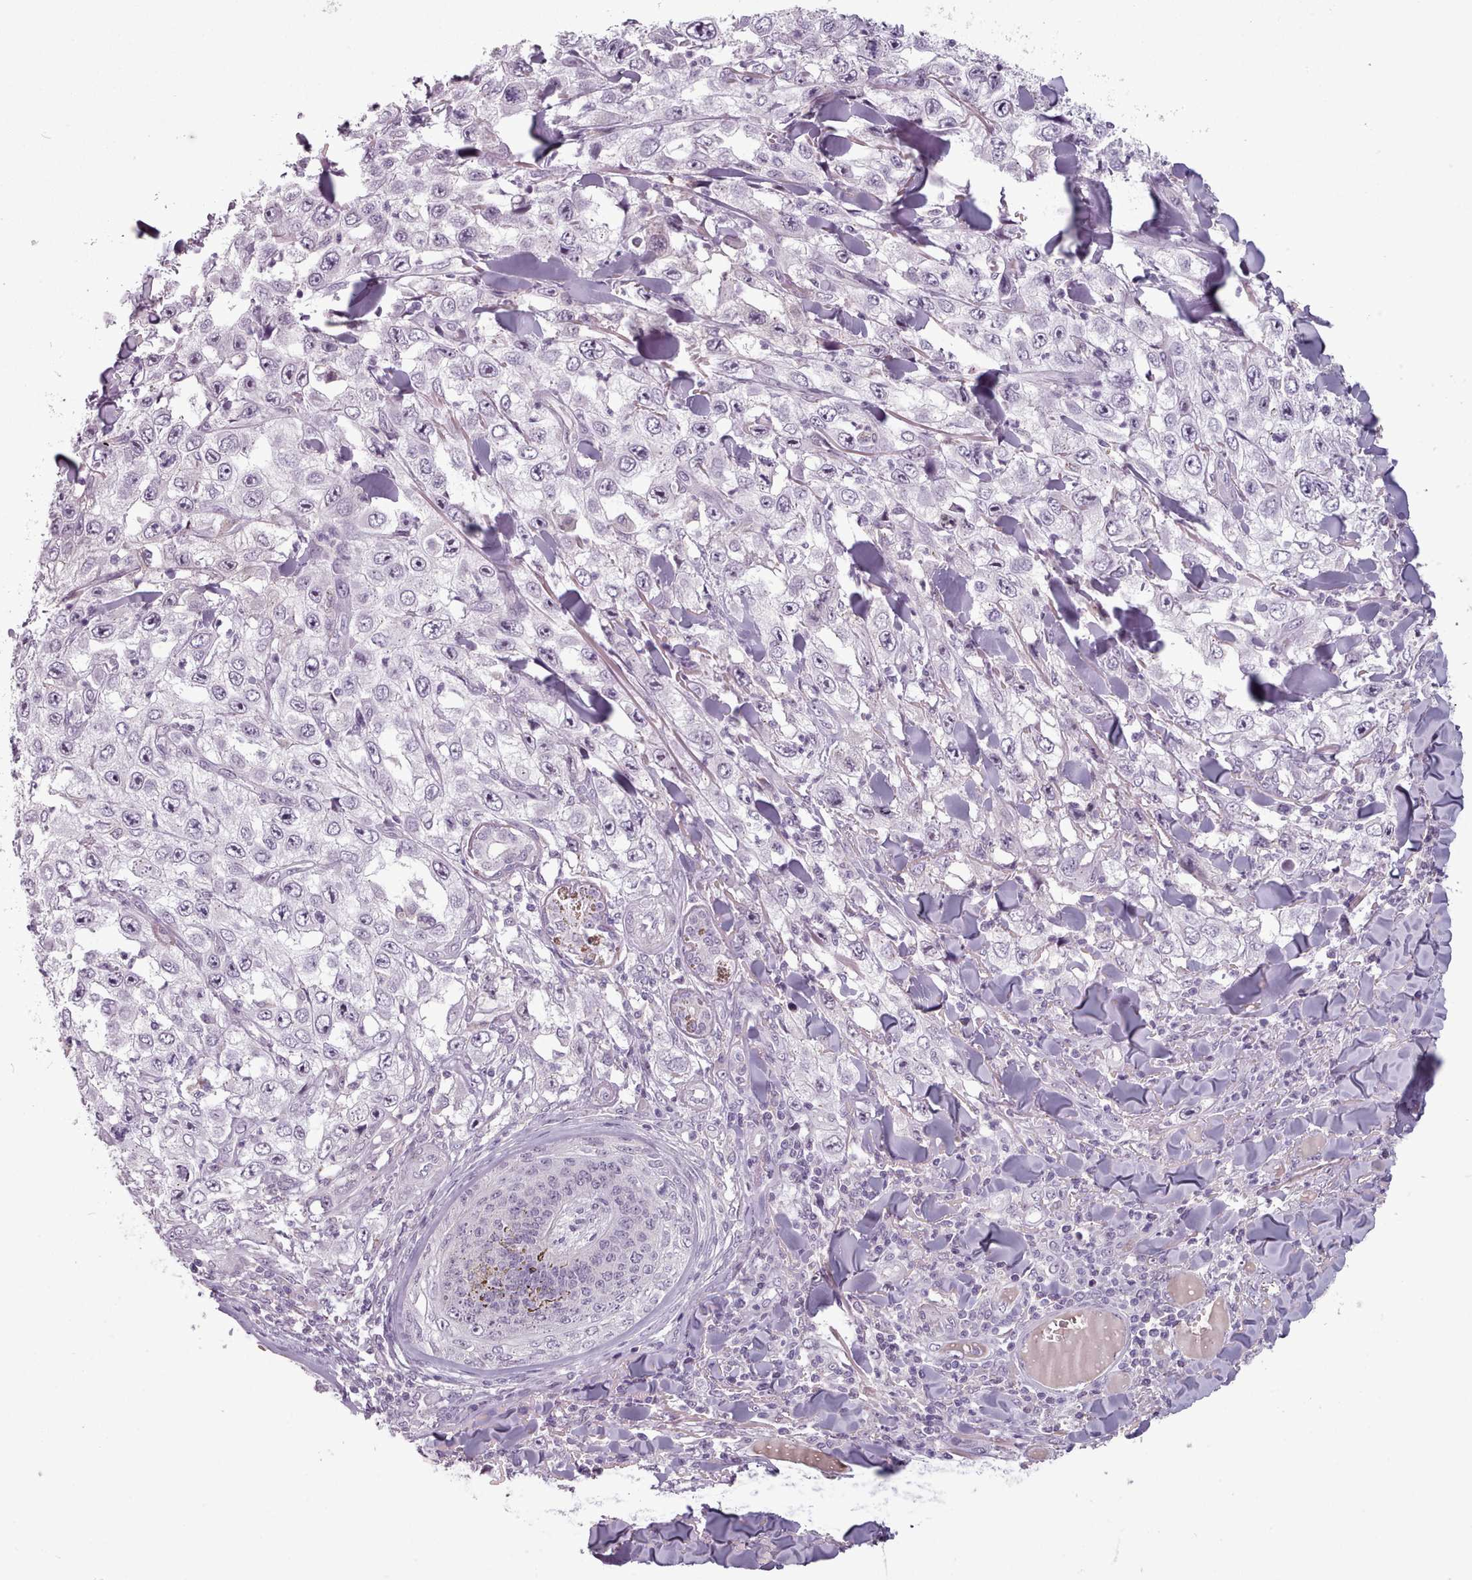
{"staining": {"intensity": "negative", "quantity": "none", "location": "none"}, "tissue": "skin cancer", "cell_type": "Tumor cells", "image_type": "cancer", "snomed": [{"axis": "morphology", "description": "Squamous cell carcinoma, NOS"}, {"axis": "topography", "description": "Skin"}], "caption": "Tumor cells are negative for brown protein staining in squamous cell carcinoma (skin). Brightfield microscopy of immunohistochemistry stained with DAB (brown) and hematoxylin (blue), captured at high magnification.", "gene": "PBX4", "patient": {"sex": "male", "age": 82}}